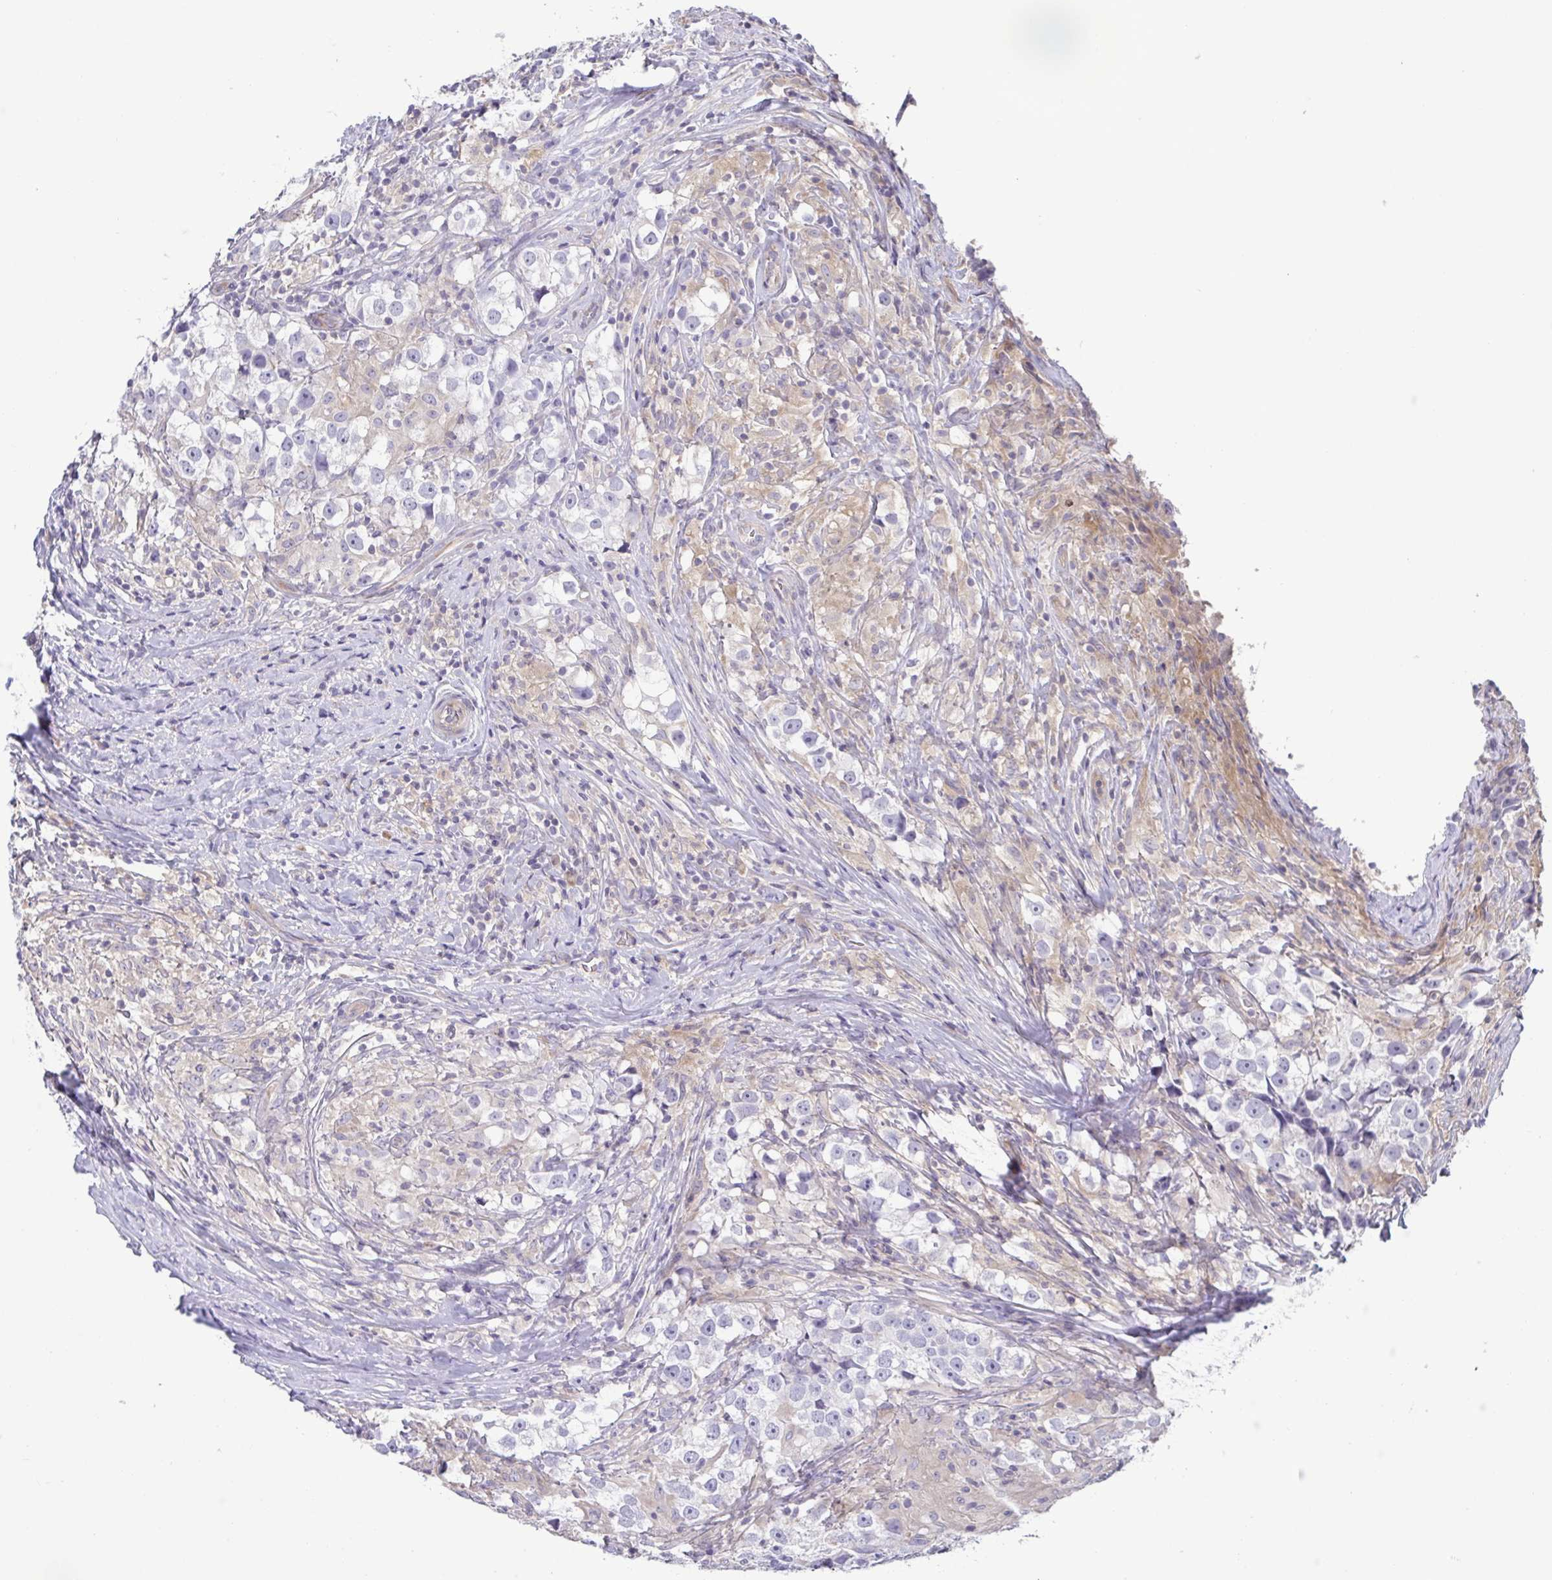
{"staining": {"intensity": "negative", "quantity": "none", "location": "none"}, "tissue": "testis cancer", "cell_type": "Tumor cells", "image_type": "cancer", "snomed": [{"axis": "morphology", "description": "Seminoma, NOS"}, {"axis": "topography", "description": "Testis"}], "caption": "Tumor cells show no significant protein expression in testis seminoma. (DAB immunohistochemistry (IHC), high magnification).", "gene": "LMF2", "patient": {"sex": "male", "age": 46}}